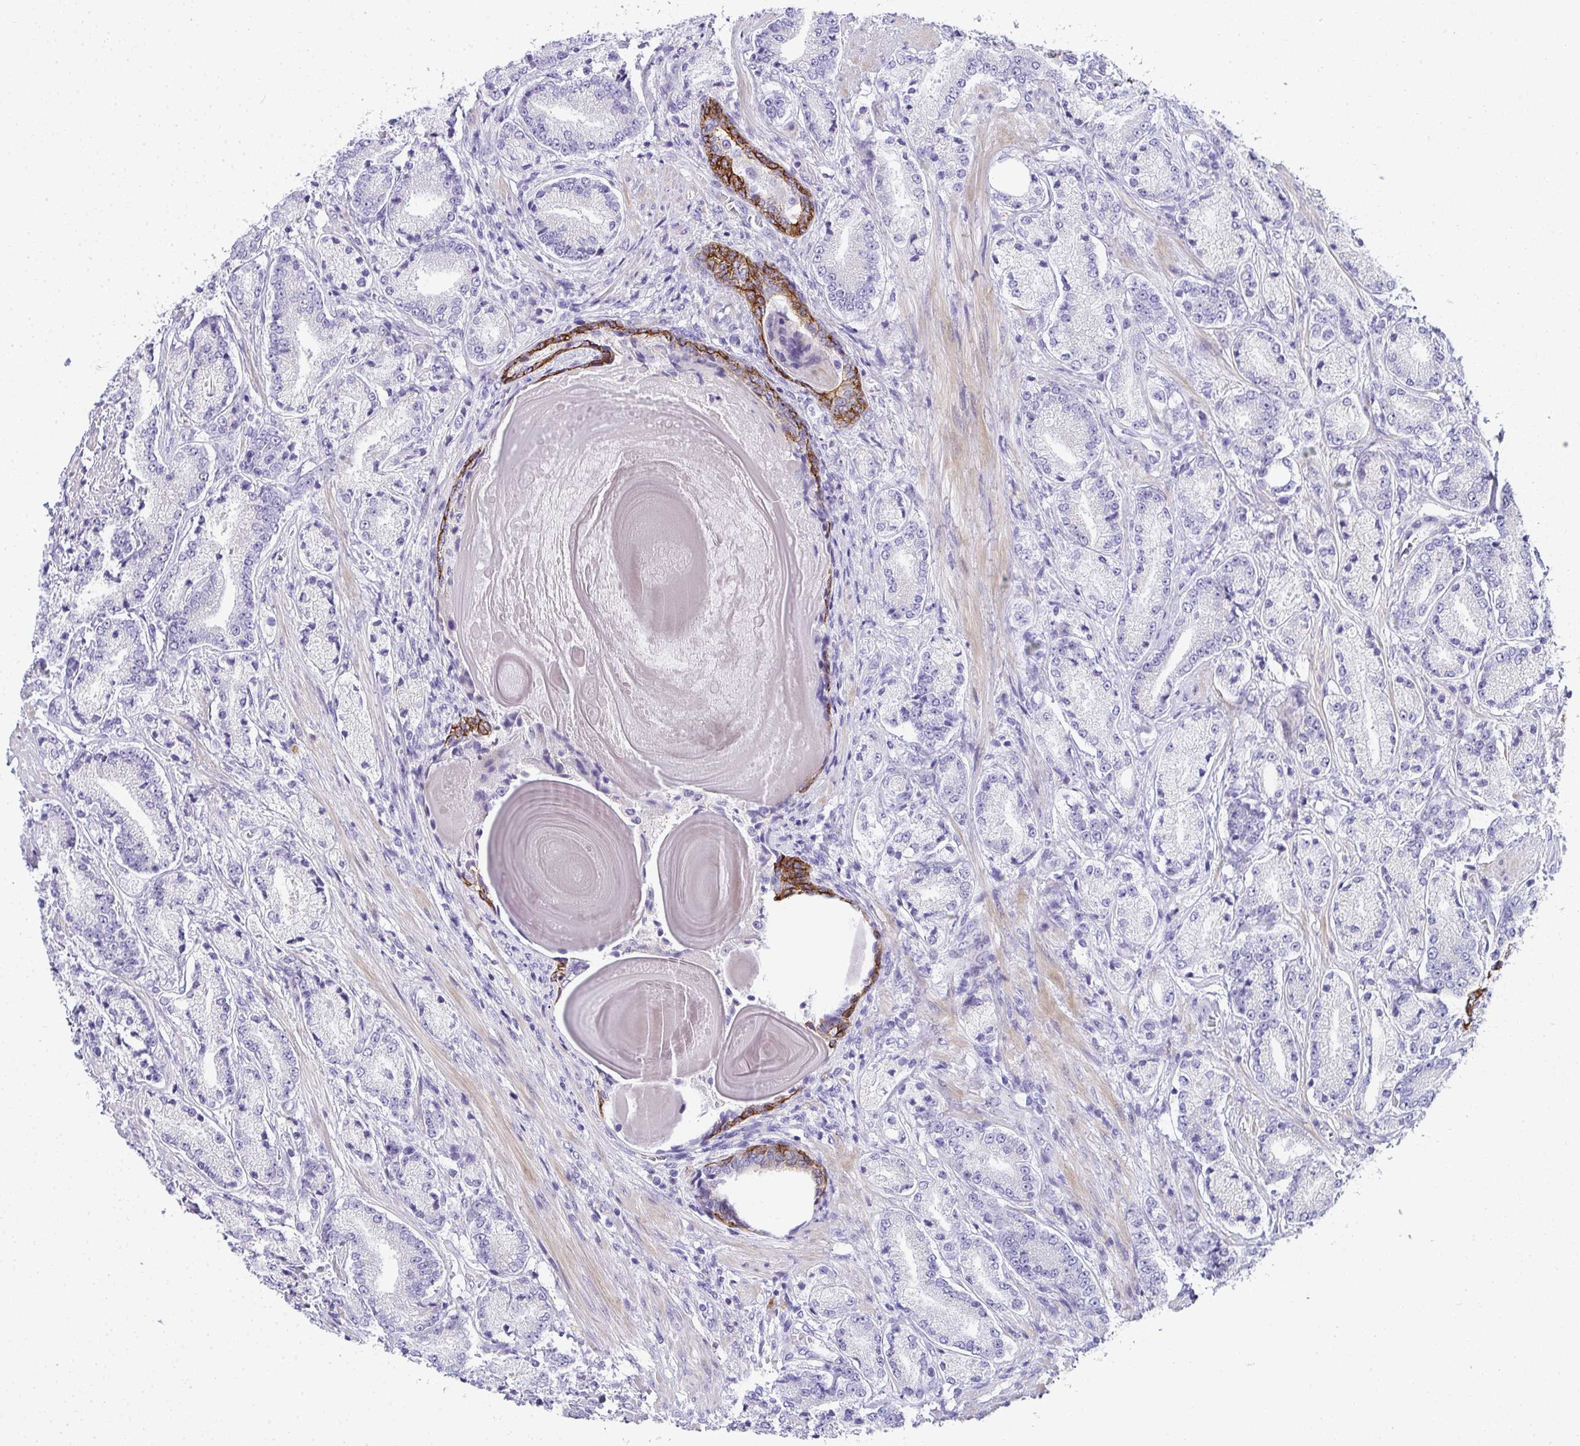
{"staining": {"intensity": "negative", "quantity": "none", "location": "none"}, "tissue": "prostate cancer", "cell_type": "Tumor cells", "image_type": "cancer", "snomed": [{"axis": "morphology", "description": "Adenocarcinoma, High grade"}, {"axis": "topography", "description": "Prostate and seminal vesicle, NOS"}], "caption": "There is no significant staining in tumor cells of high-grade adenocarcinoma (prostate). (IHC, brightfield microscopy, high magnification).", "gene": "AK5", "patient": {"sex": "male", "age": 61}}